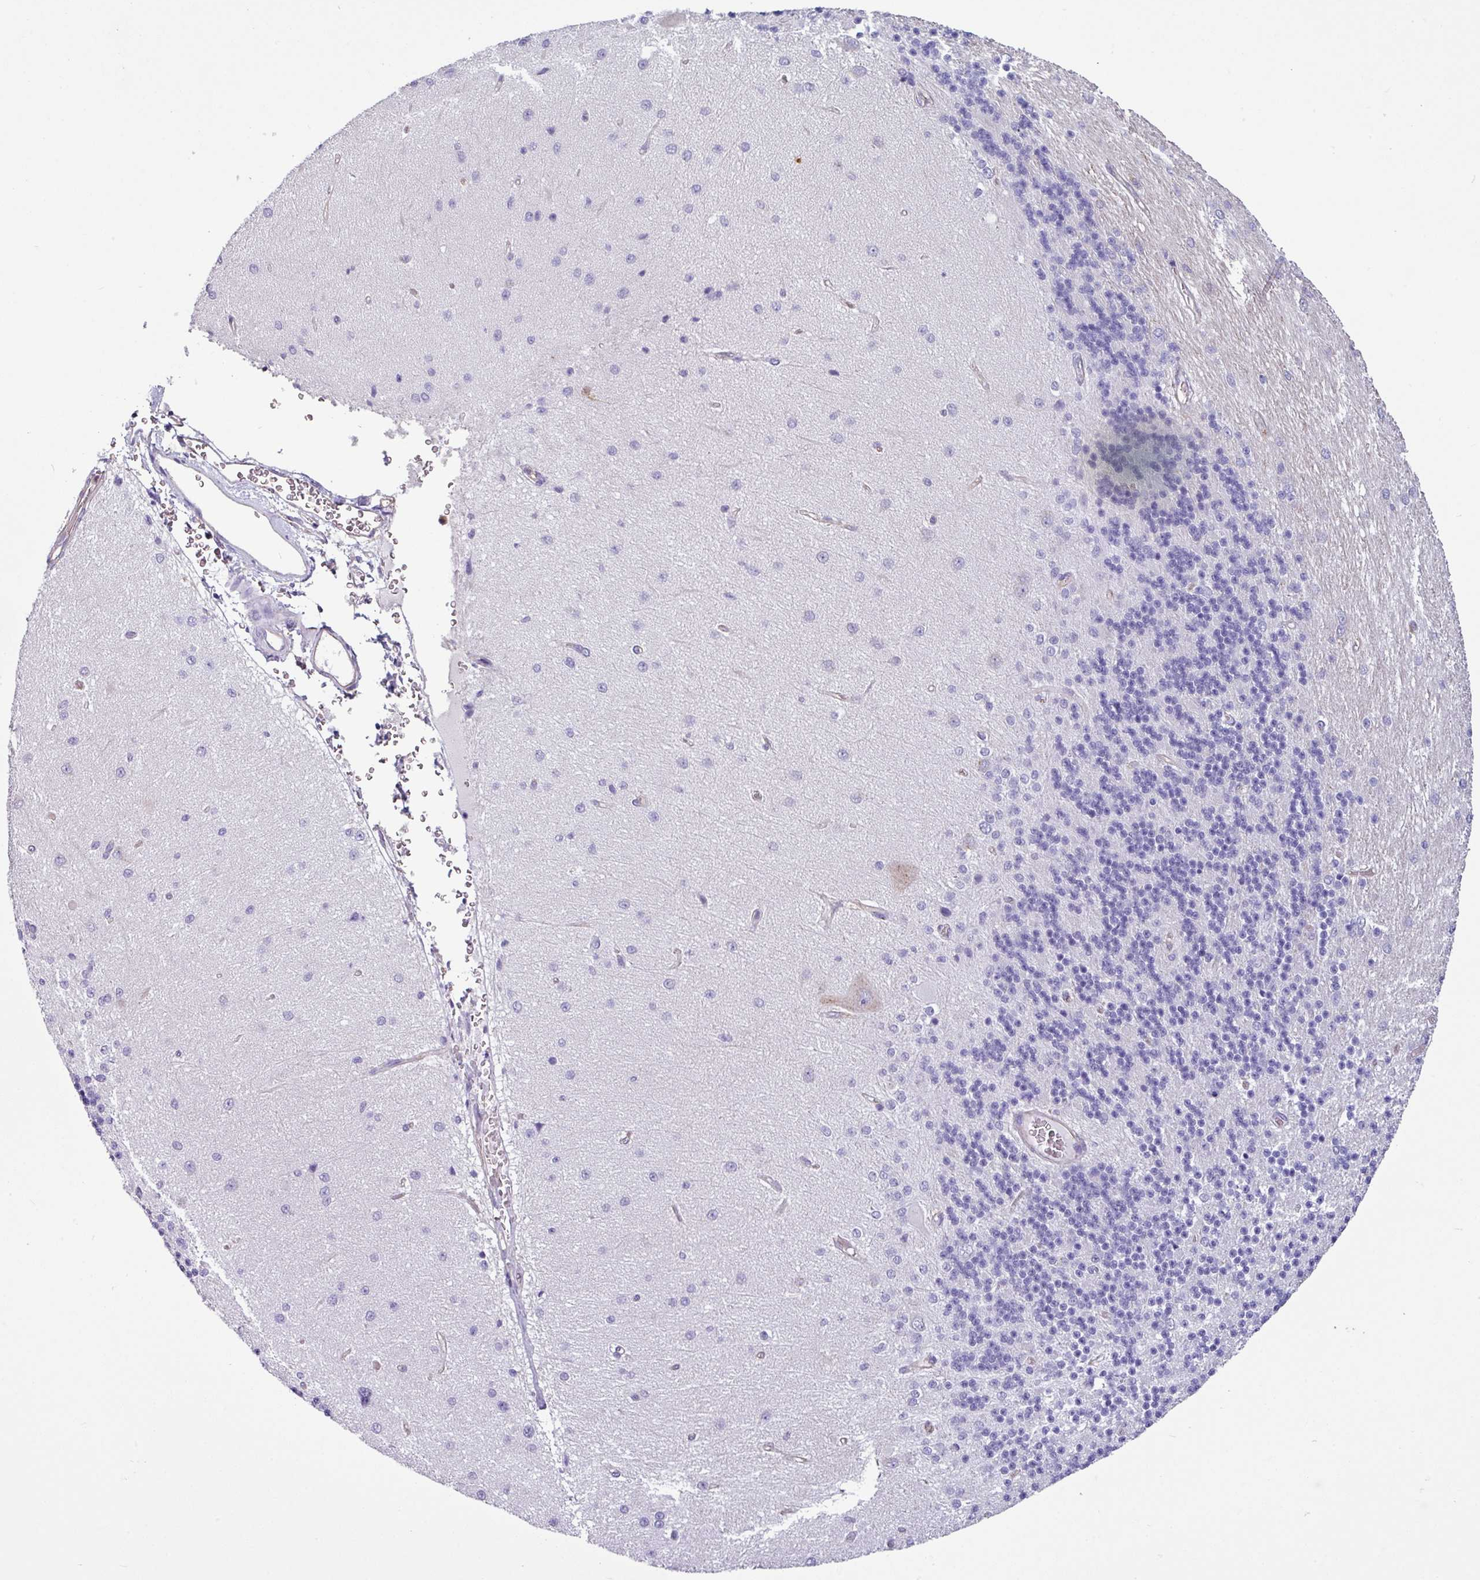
{"staining": {"intensity": "negative", "quantity": "none", "location": "none"}, "tissue": "cerebellum", "cell_type": "Cells in granular layer", "image_type": "normal", "snomed": [{"axis": "morphology", "description": "Normal tissue, NOS"}, {"axis": "topography", "description": "Cerebellum"}], "caption": "Immunohistochemistry (IHC) histopathology image of benign cerebellum: human cerebellum stained with DAB exhibits no significant protein expression in cells in granular layer.", "gene": "XNDC1N", "patient": {"sex": "female", "age": 29}}